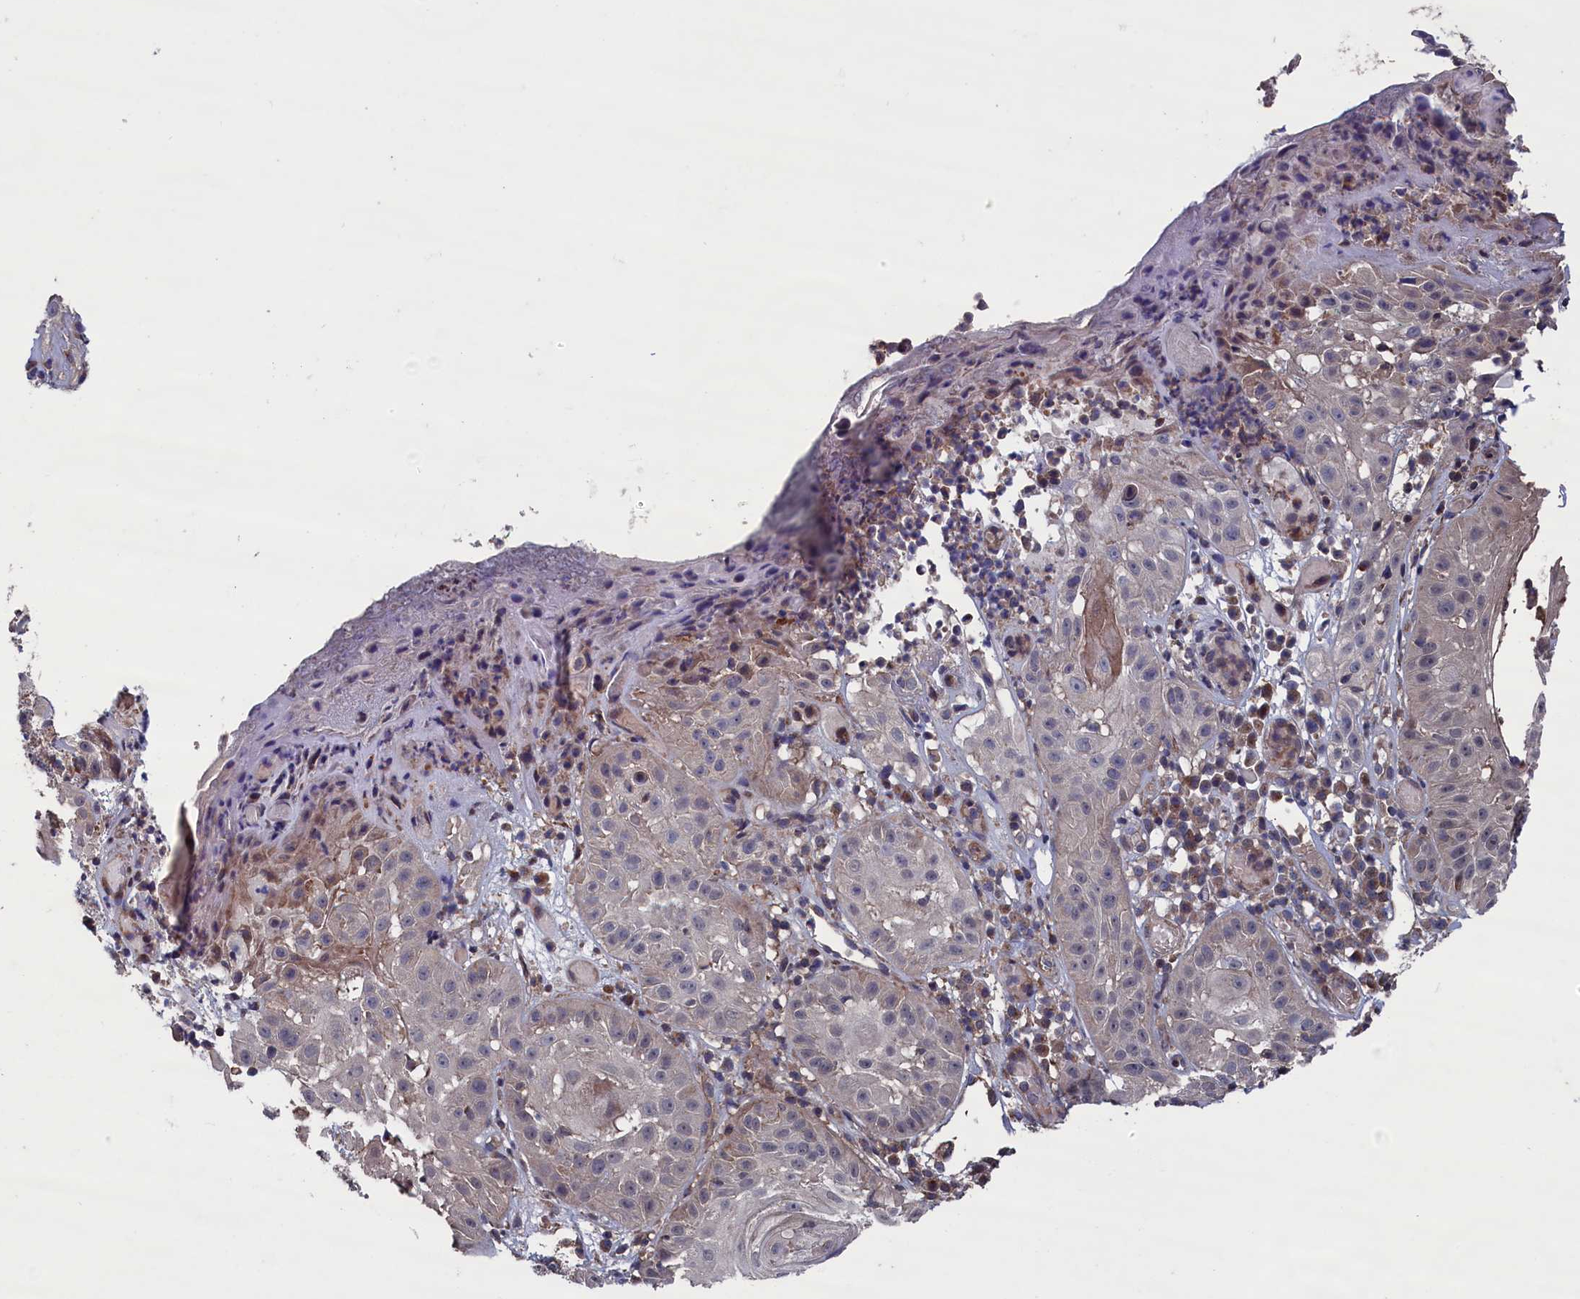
{"staining": {"intensity": "weak", "quantity": "<25%", "location": "cytoplasmic/membranous,nuclear"}, "tissue": "skin cancer", "cell_type": "Tumor cells", "image_type": "cancer", "snomed": [{"axis": "morphology", "description": "Normal tissue, NOS"}, {"axis": "morphology", "description": "Basal cell carcinoma"}, {"axis": "topography", "description": "Skin"}], "caption": "Micrograph shows no significant protein expression in tumor cells of basal cell carcinoma (skin).", "gene": "SPATA13", "patient": {"sex": "male", "age": 93}}